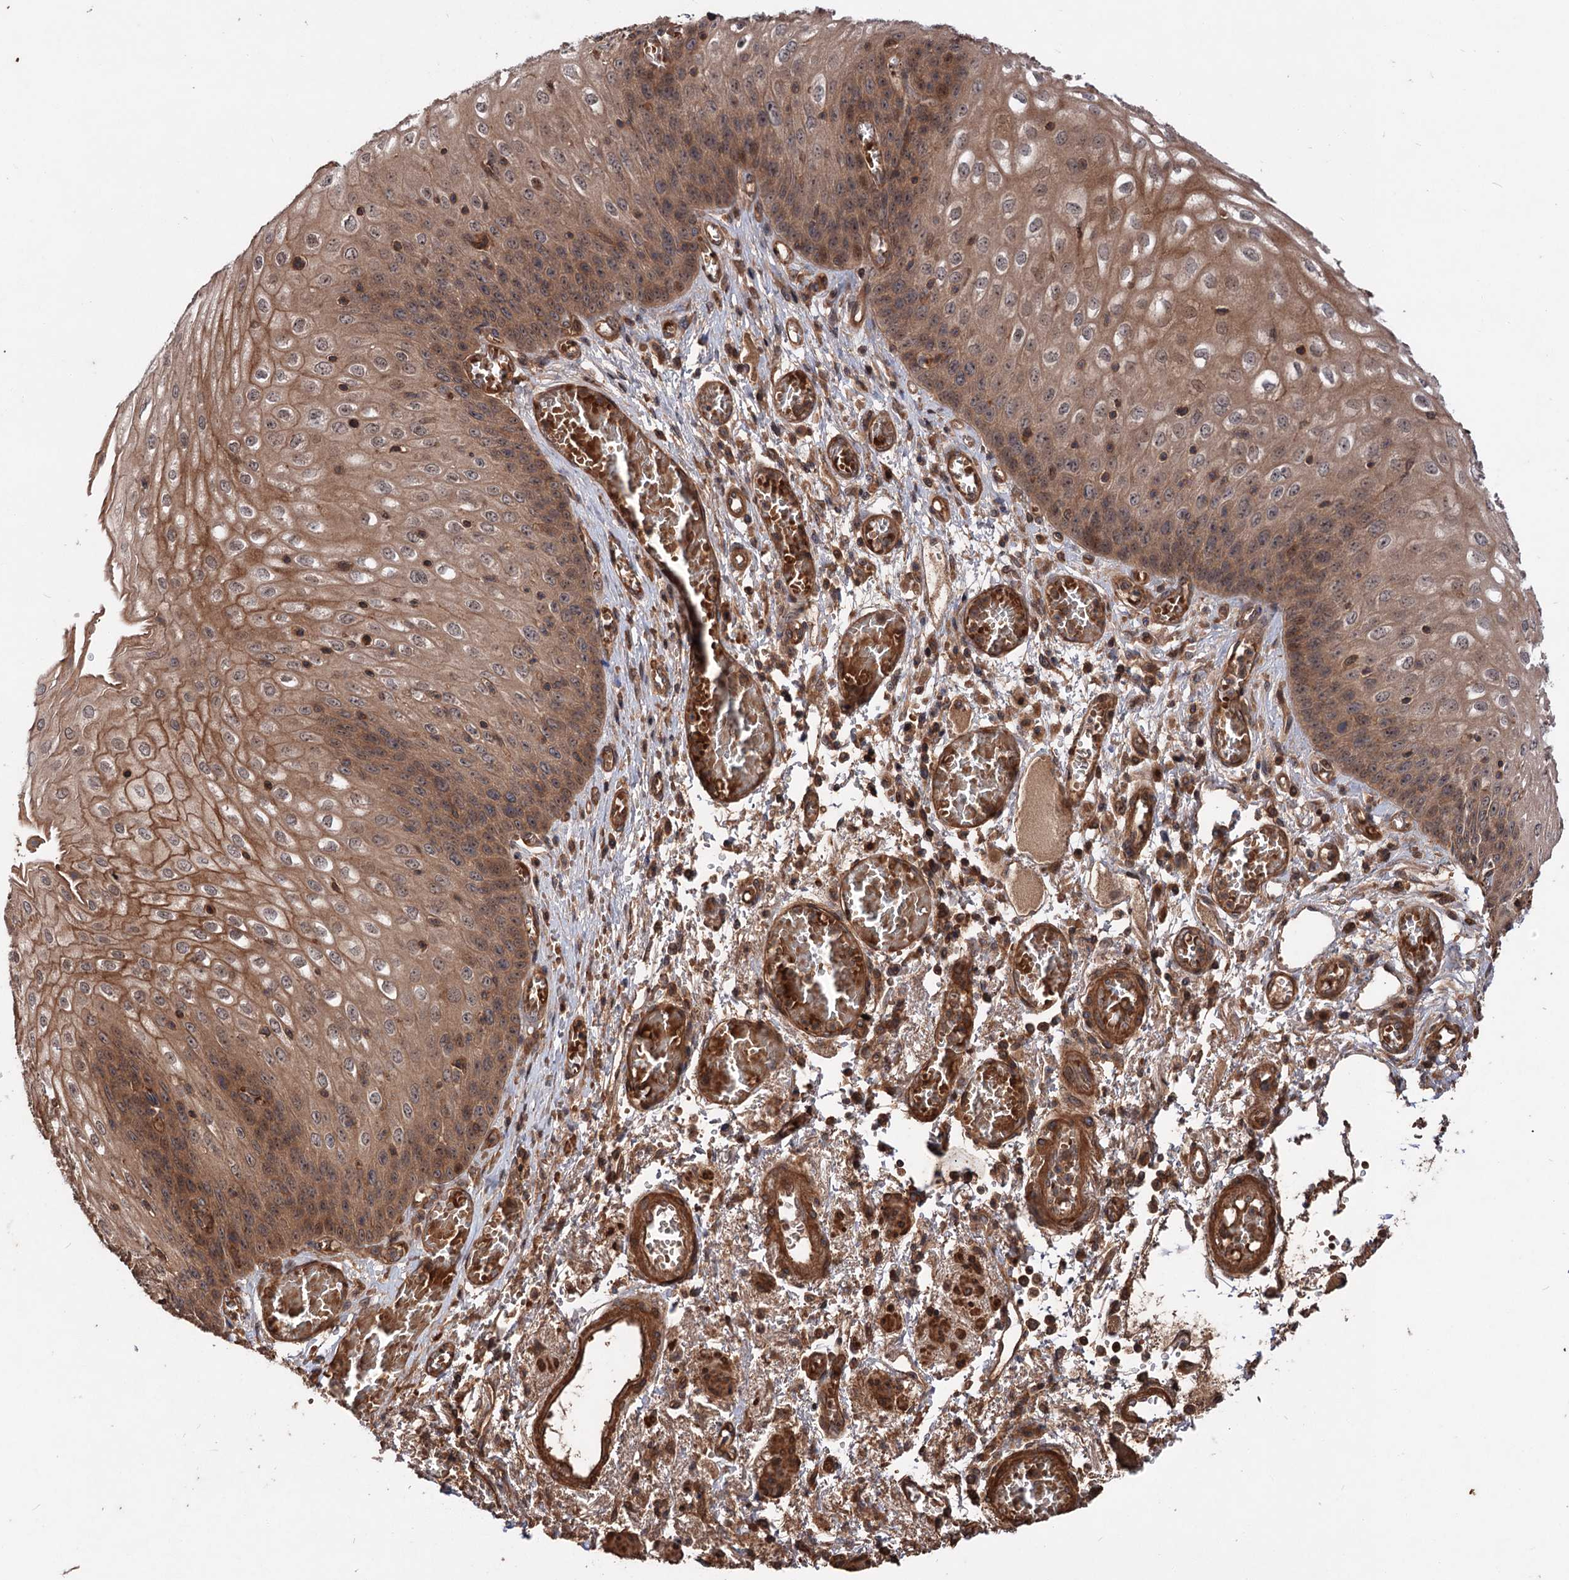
{"staining": {"intensity": "moderate", "quantity": ">75%", "location": "cytoplasmic/membranous,nuclear"}, "tissue": "esophagus", "cell_type": "Squamous epithelial cells", "image_type": "normal", "snomed": [{"axis": "morphology", "description": "Normal tissue, NOS"}, {"axis": "topography", "description": "Esophagus"}], "caption": "Immunohistochemical staining of unremarkable esophagus exhibits moderate cytoplasmic/membranous,nuclear protein expression in approximately >75% of squamous epithelial cells.", "gene": "ADK", "patient": {"sex": "male", "age": 81}}